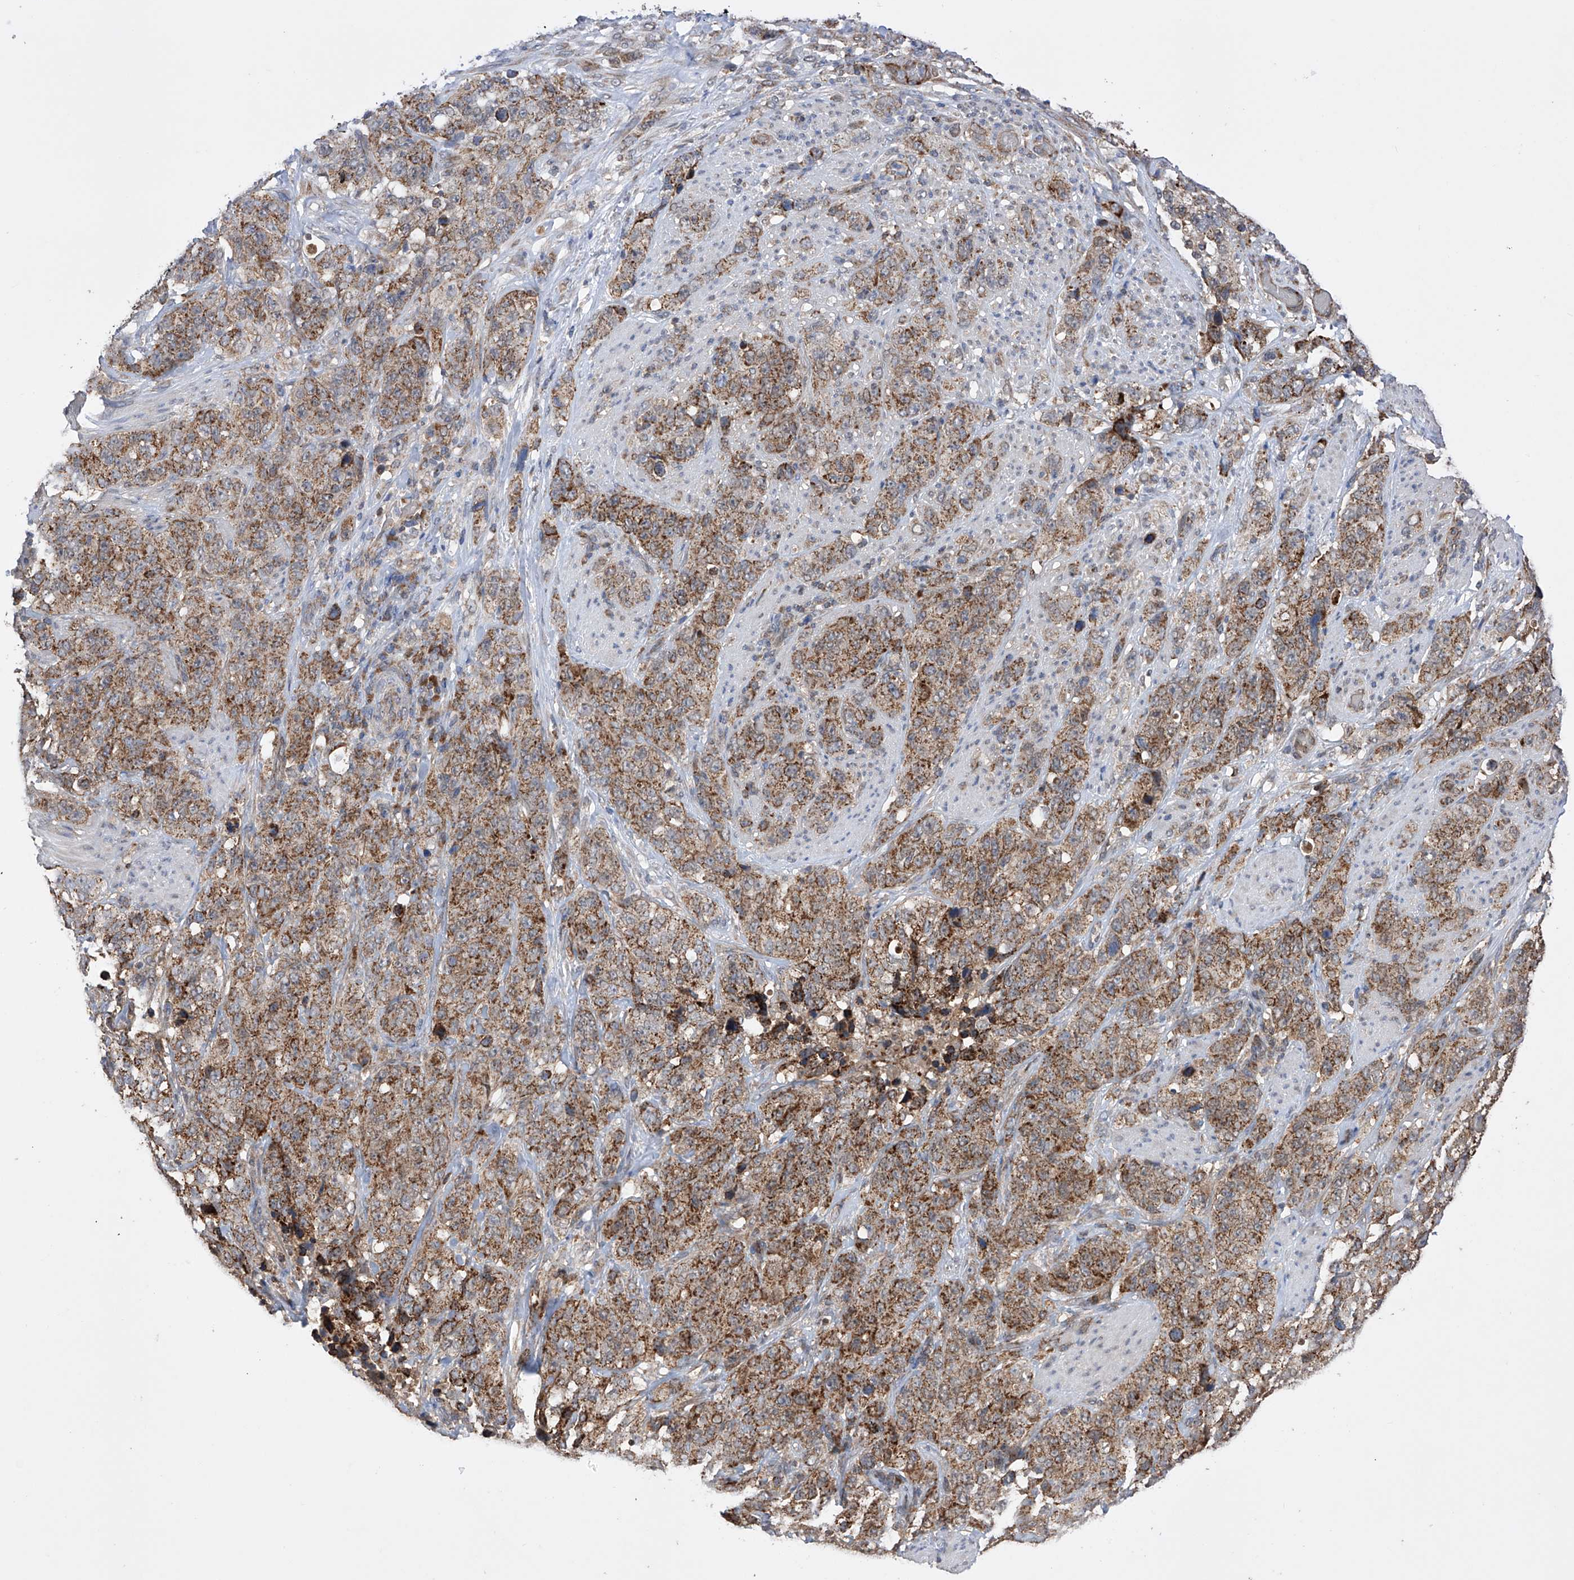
{"staining": {"intensity": "moderate", "quantity": ">75%", "location": "cytoplasmic/membranous"}, "tissue": "stomach cancer", "cell_type": "Tumor cells", "image_type": "cancer", "snomed": [{"axis": "morphology", "description": "Adenocarcinoma, NOS"}, {"axis": "topography", "description": "Stomach"}], "caption": "Moderate cytoplasmic/membranous positivity for a protein is identified in approximately >75% of tumor cells of stomach cancer using immunohistochemistry (IHC).", "gene": "SDHAF4", "patient": {"sex": "male", "age": 48}}